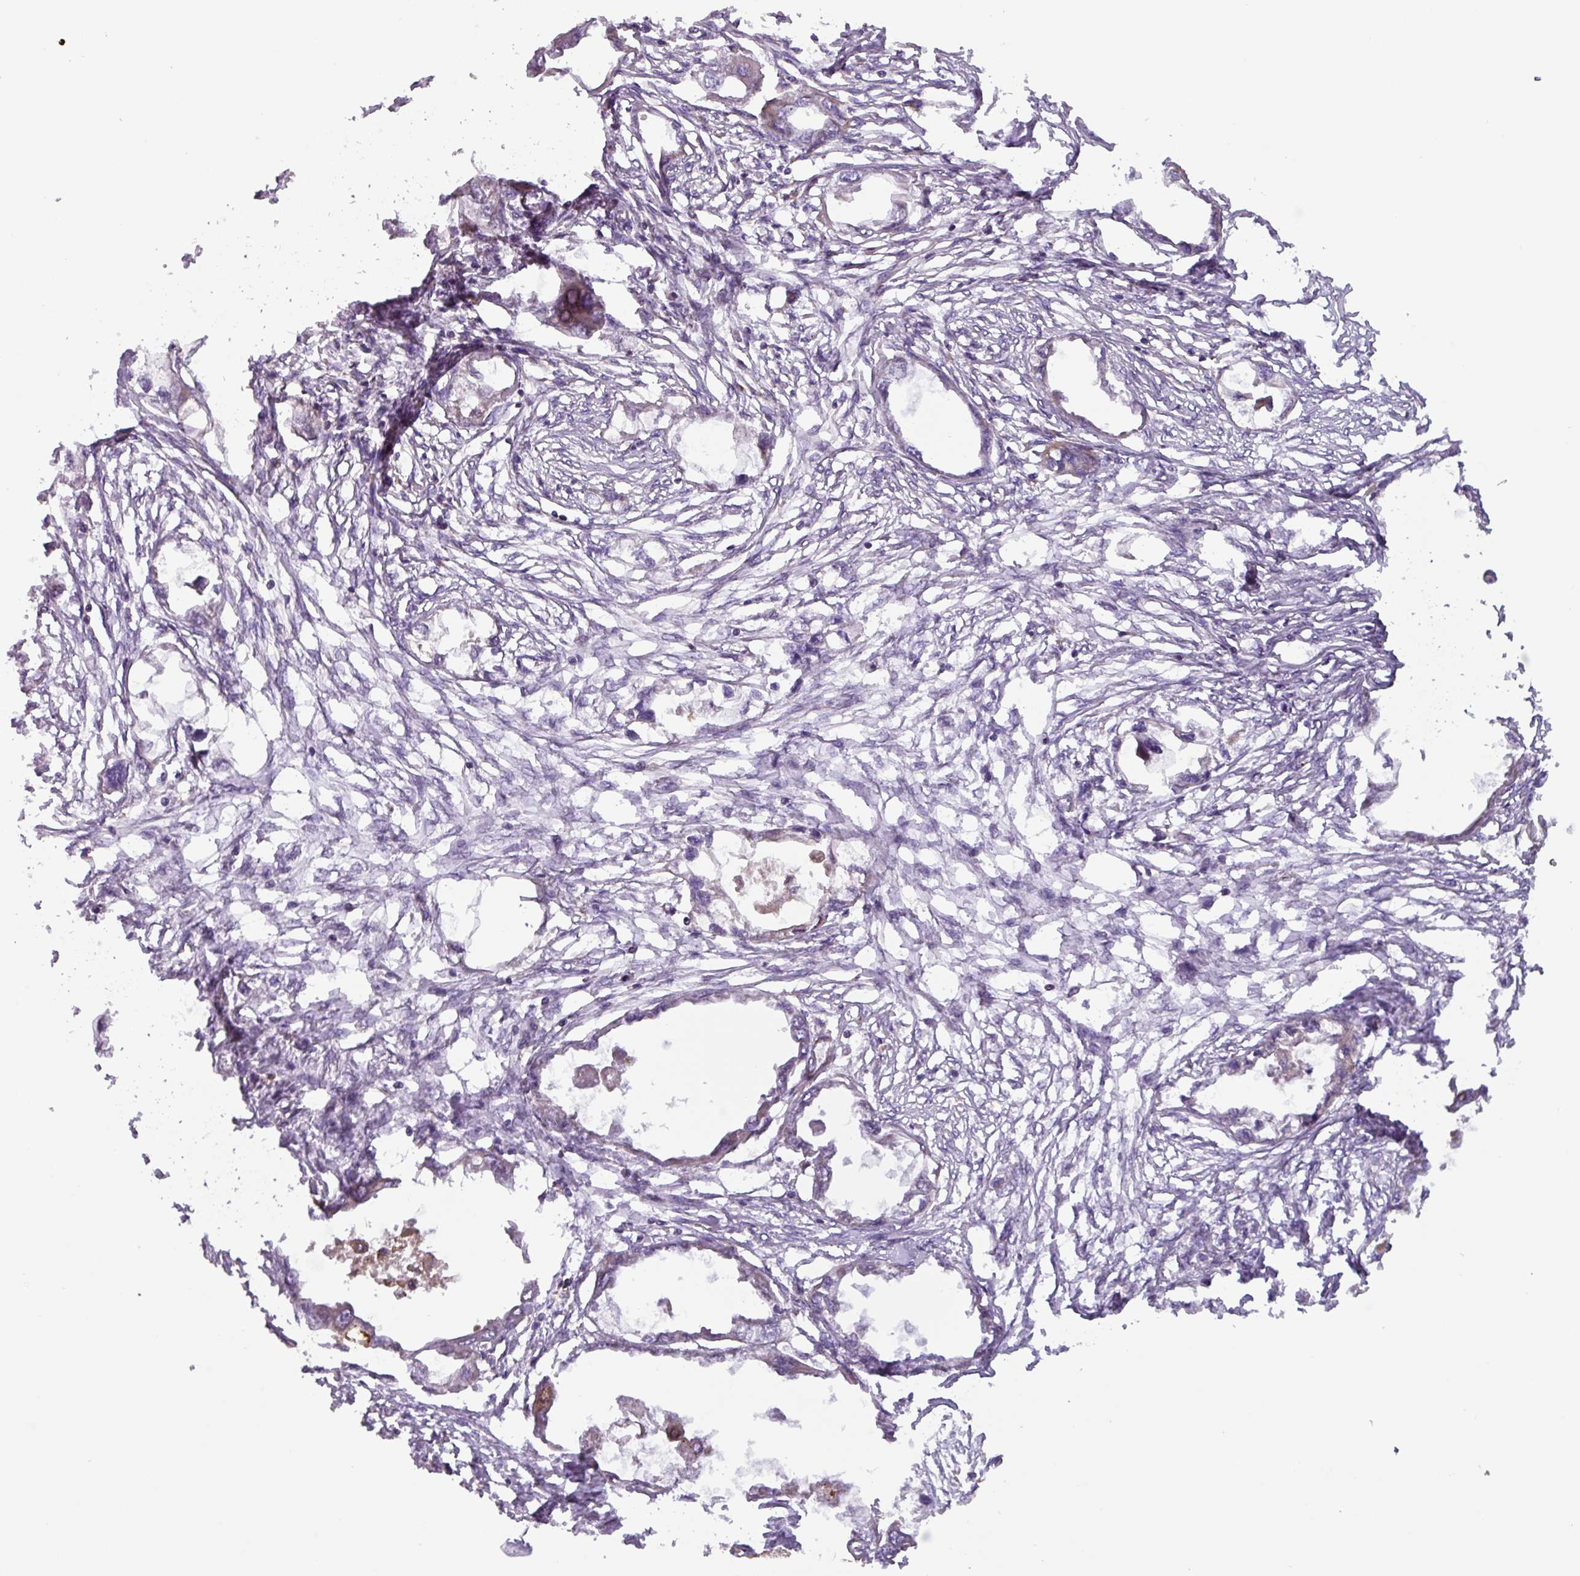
{"staining": {"intensity": "negative", "quantity": "none", "location": "none"}, "tissue": "endometrial cancer", "cell_type": "Tumor cells", "image_type": "cancer", "snomed": [{"axis": "morphology", "description": "Adenocarcinoma, NOS"}, {"axis": "morphology", "description": "Adenocarcinoma, metastatic, NOS"}, {"axis": "topography", "description": "Adipose tissue"}, {"axis": "topography", "description": "Endometrium"}], "caption": "An immunohistochemistry photomicrograph of endometrial cancer is shown. There is no staining in tumor cells of endometrial cancer. (Brightfield microscopy of DAB immunohistochemistry at high magnification).", "gene": "PLEKHD1", "patient": {"sex": "female", "age": 67}}